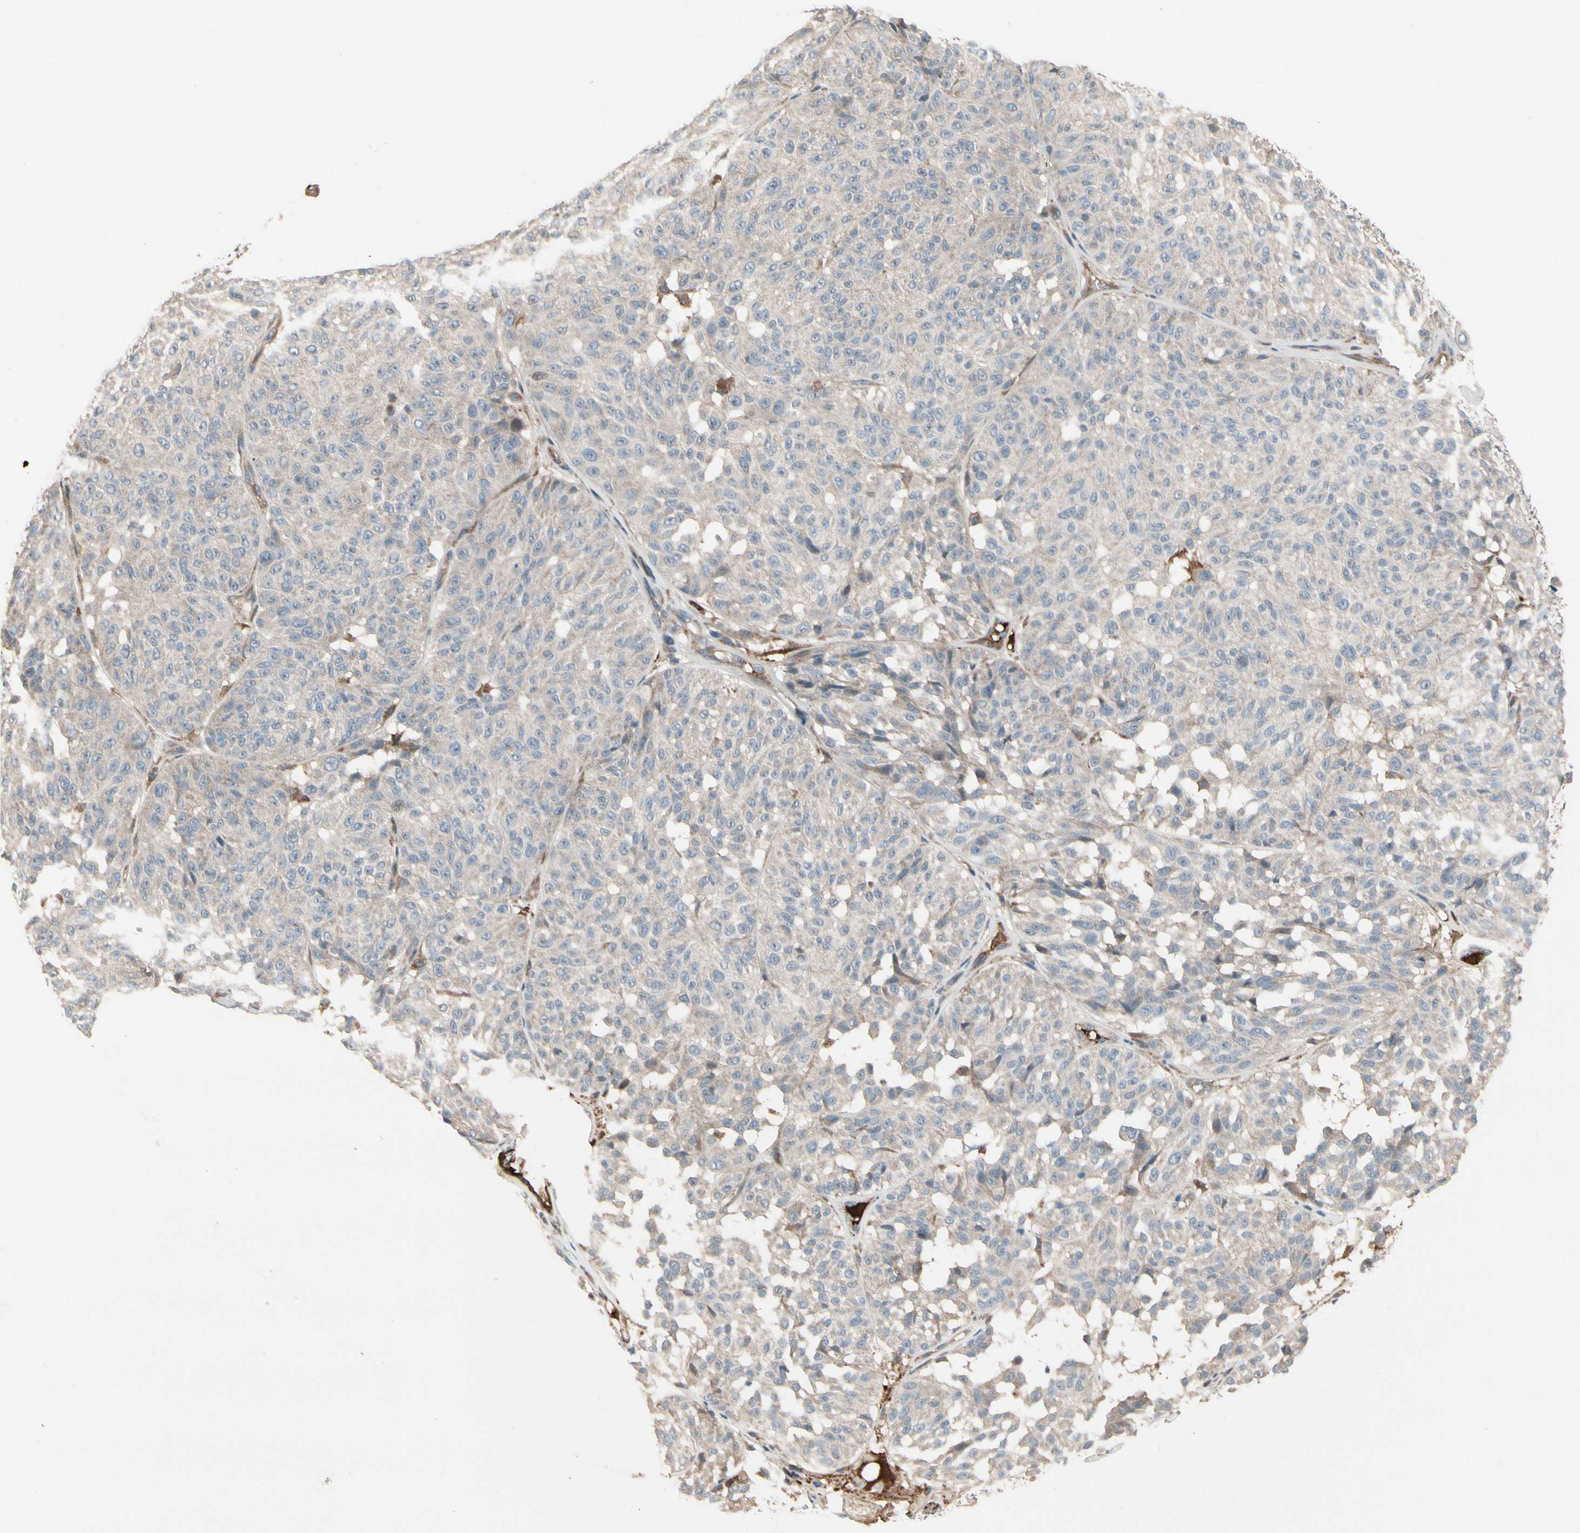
{"staining": {"intensity": "negative", "quantity": "none", "location": "none"}, "tissue": "melanoma", "cell_type": "Tumor cells", "image_type": "cancer", "snomed": [{"axis": "morphology", "description": "Malignant melanoma, NOS"}, {"axis": "topography", "description": "Skin"}], "caption": "A micrograph of human malignant melanoma is negative for staining in tumor cells.", "gene": "SNX29", "patient": {"sex": "female", "age": 46}}